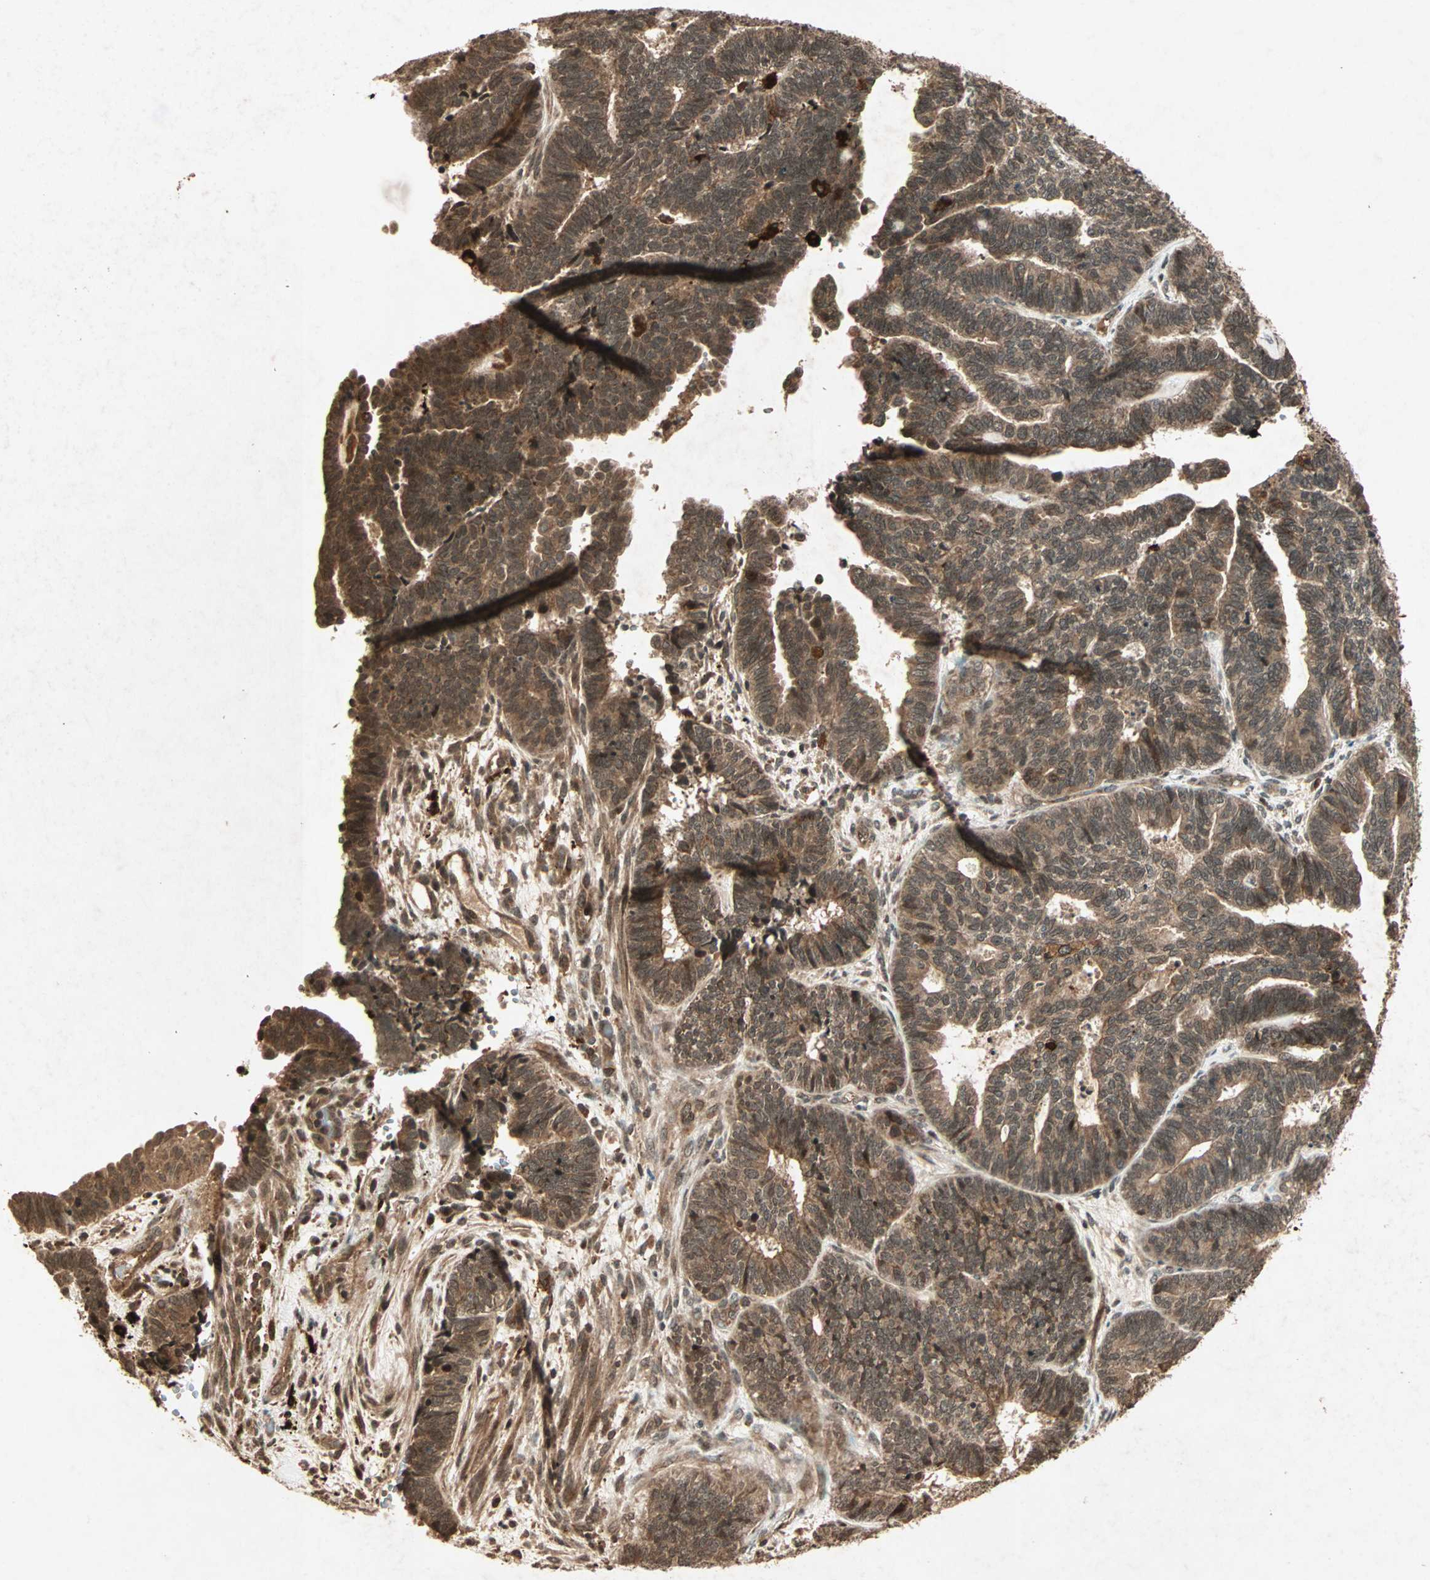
{"staining": {"intensity": "moderate", "quantity": ">75%", "location": "cytoplasmic/membranous"}, "tissue": "endometrial cancer", "cell_type": "Tumor cells", "image_type": "cancer", "snomed": [{"axis": "morphology", "description": "Adenocarcinoma, NOS"}, {"axis": "topography", "description": "Endometrium"}], "caption": "IHC staining of adenocarcinoma (endometrial), which displays medium levels of moderate cytoplasmic/membranous positivity in approximately >75% of tumor cells indicating moderate cytoplasmic/membranous protein expression. The staining was performed using DAB (brown) for protein detection and nuclei were counterstained in hematoxylin (blue).", "gene": "RFFL", "patient": {"sex": "female", "age": 70}}